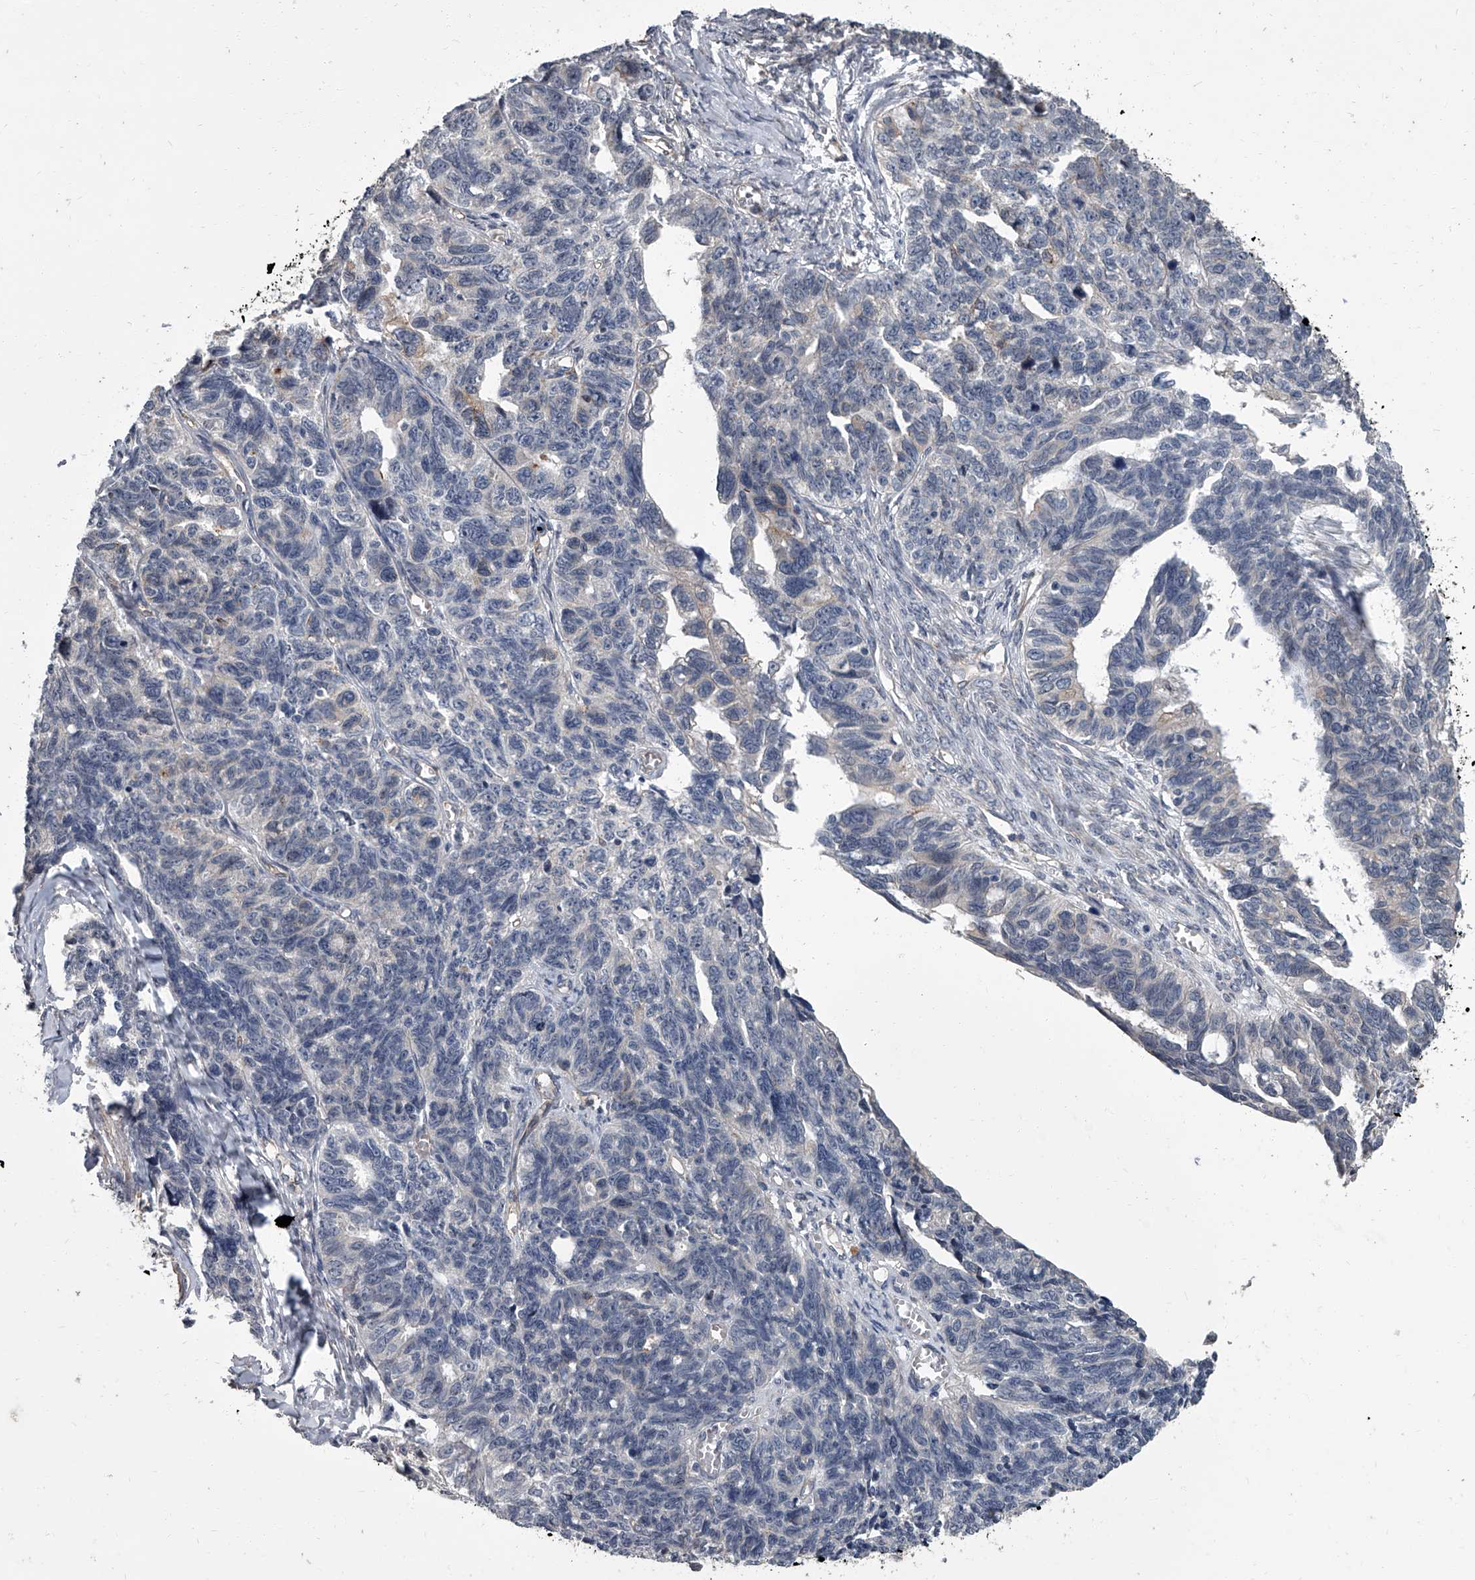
{"staining": {"intensity": "negative", "quantity": "none", "location": "none"}, "tissue": "ovarian cancer", "cell_type": "Tumor cells", "image_type": "cancer", "snomed": [{"axis": "morphology", "description": "Cystadenocarcinoma, serous, NOS"}, {"axis": "topography", "description": "Ovary"}], "caption": "The micrograph shows no staining of tumor cells in ovarian cancer. Brightfield microscopy of immunohistochemistry (IHC) stained with DAB (3,3'-diaminobenzidine) (brown) and hematoxylin (blue), captured at high magnification.", "gene": "SIRT4", "patient": {"sex": "female", "age": 79}}